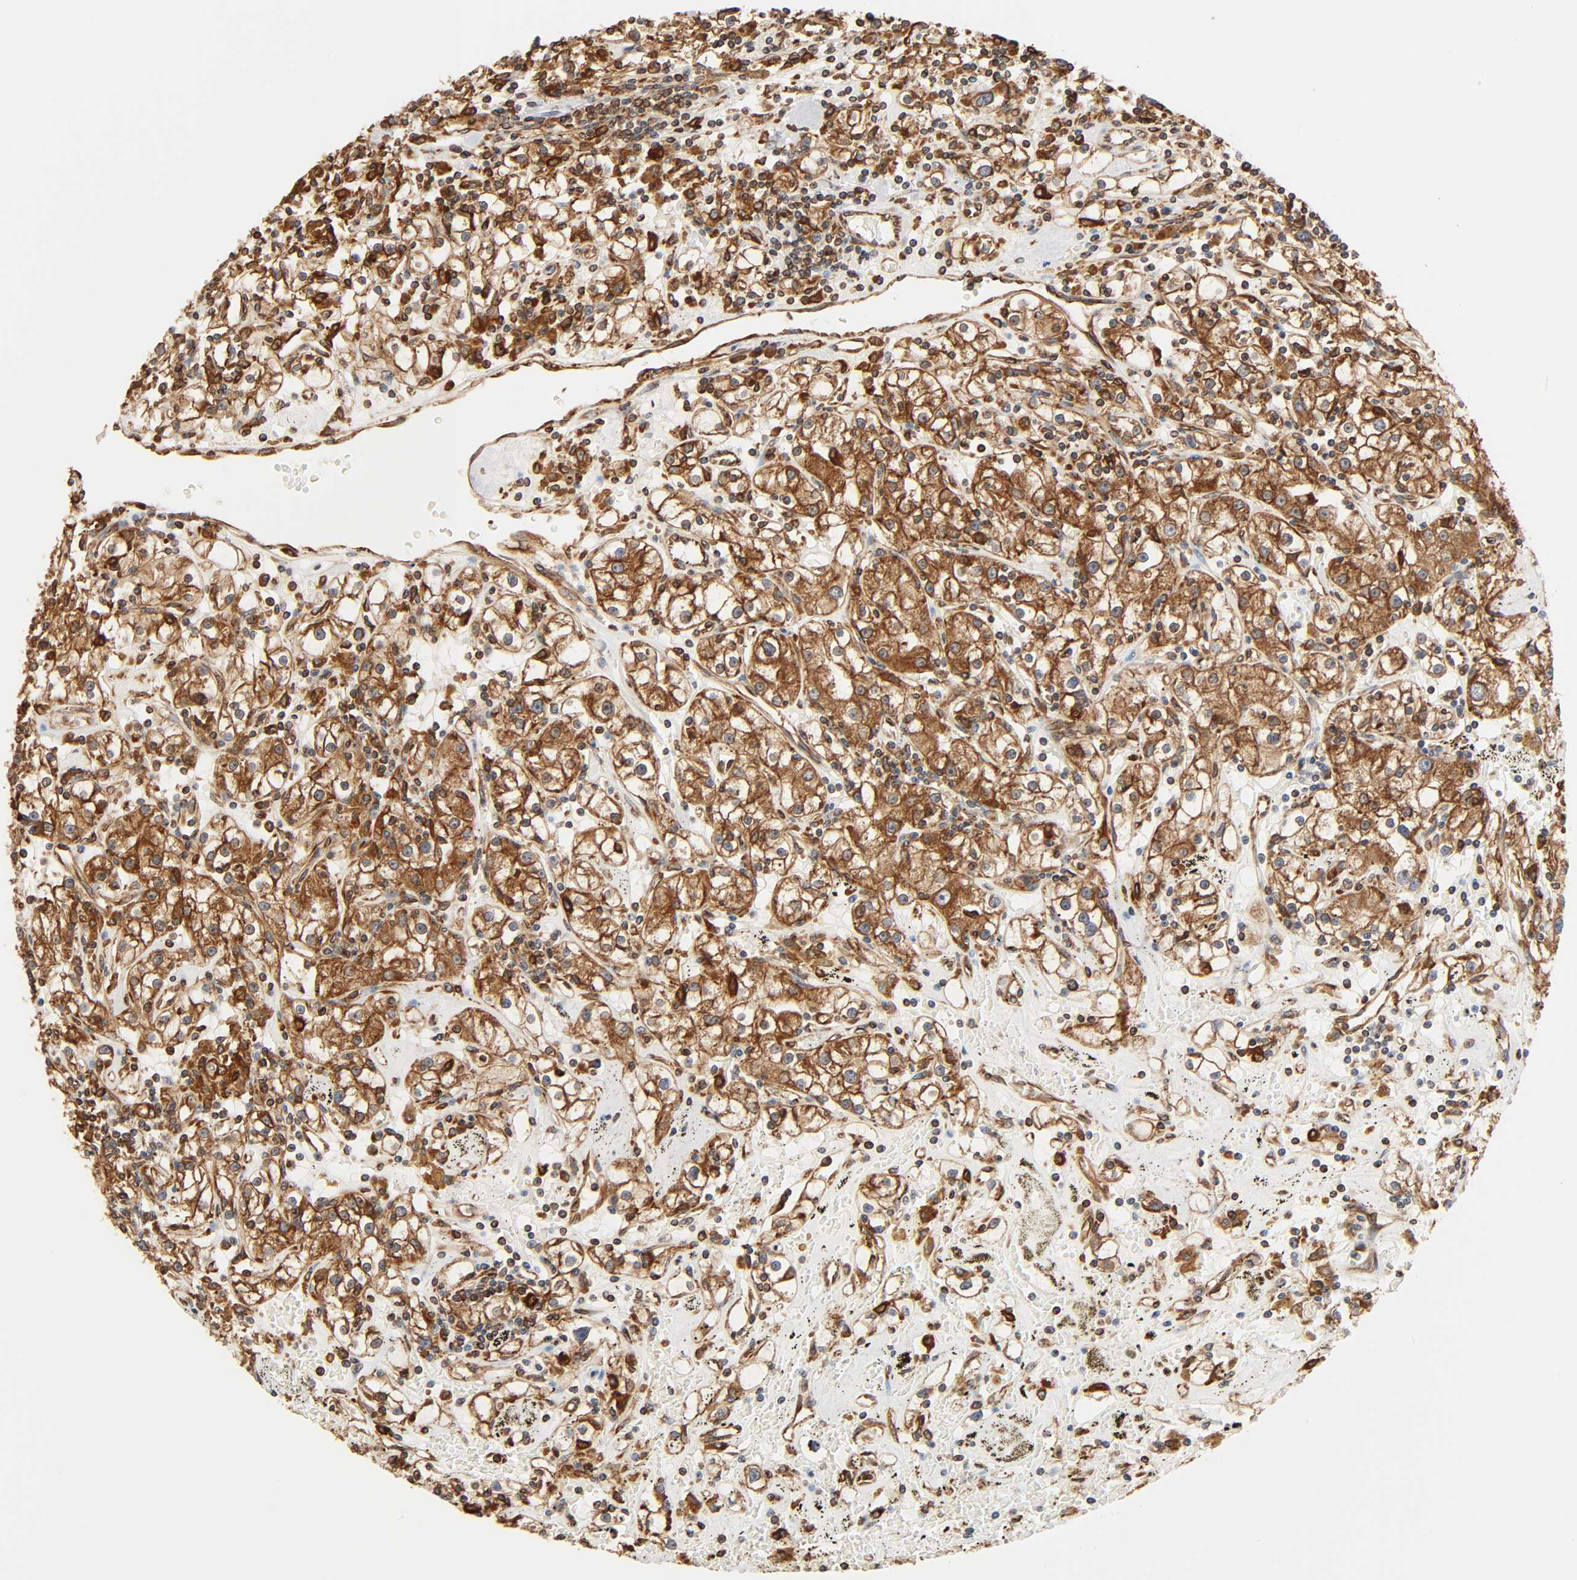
{"staining": {"intensity": "strong", "quantity": ">75%", "location": "cytoplasmic/membranous"}, "tissue": "renal cancer", "cell_type": "Tumor cells", "image_type": "cancer", "snomed": [{"axis": "morphology", "description": "Adenocarcinoma, NOS"}, {"axis": "topography", "description": "Kidney"}], "caption": "A high amount of strong cytoplasmic/membranous staining is identified in about >75% of tumor cells in adenocarcinoma (renal) tissue.", "gene": "BCAP31", "patient": {"sex": "male", "age": 56}}